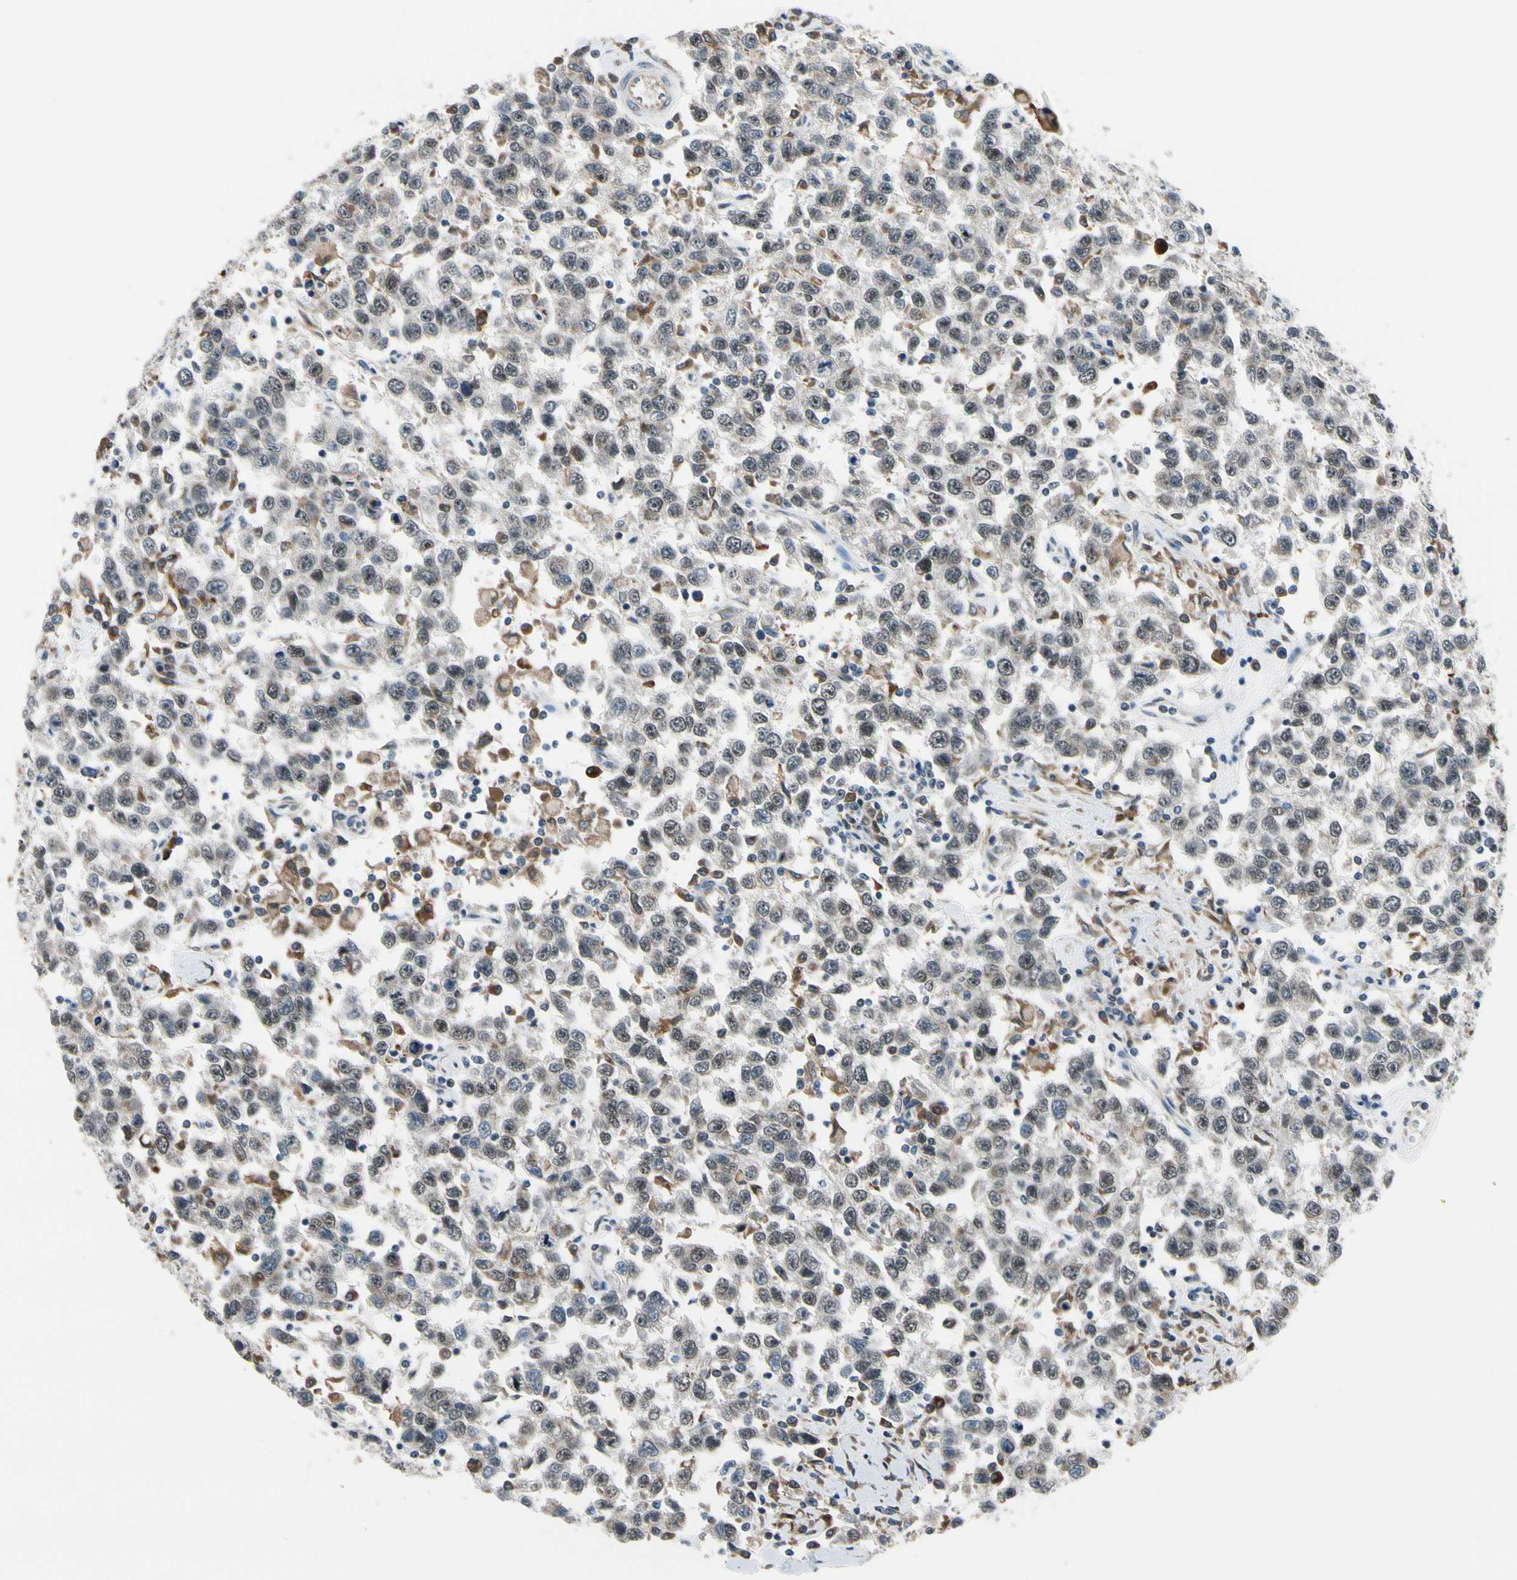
{"staining": {"intensity": "weak", "quantity": ">75%", "location": "cytoplasmic/membranous"}, "tissue": "testis cancer", "cell_type": "Tumor cells", "image_type": "cancer", "snomed": [{"axis": "morphology", "description": "Seminoma, NOS"}, {"axis": "topography", "description": "Testis"}], "caption": "Tumor cells reveal low levels of weak cytoplasmic/membranous expression in approximately >75% of cells in testis cancer. The protein is shown in brown color, while the nuclei are stained blue.", "gene": "TMED7", "patient": {"sex": "male", "age": 41}}